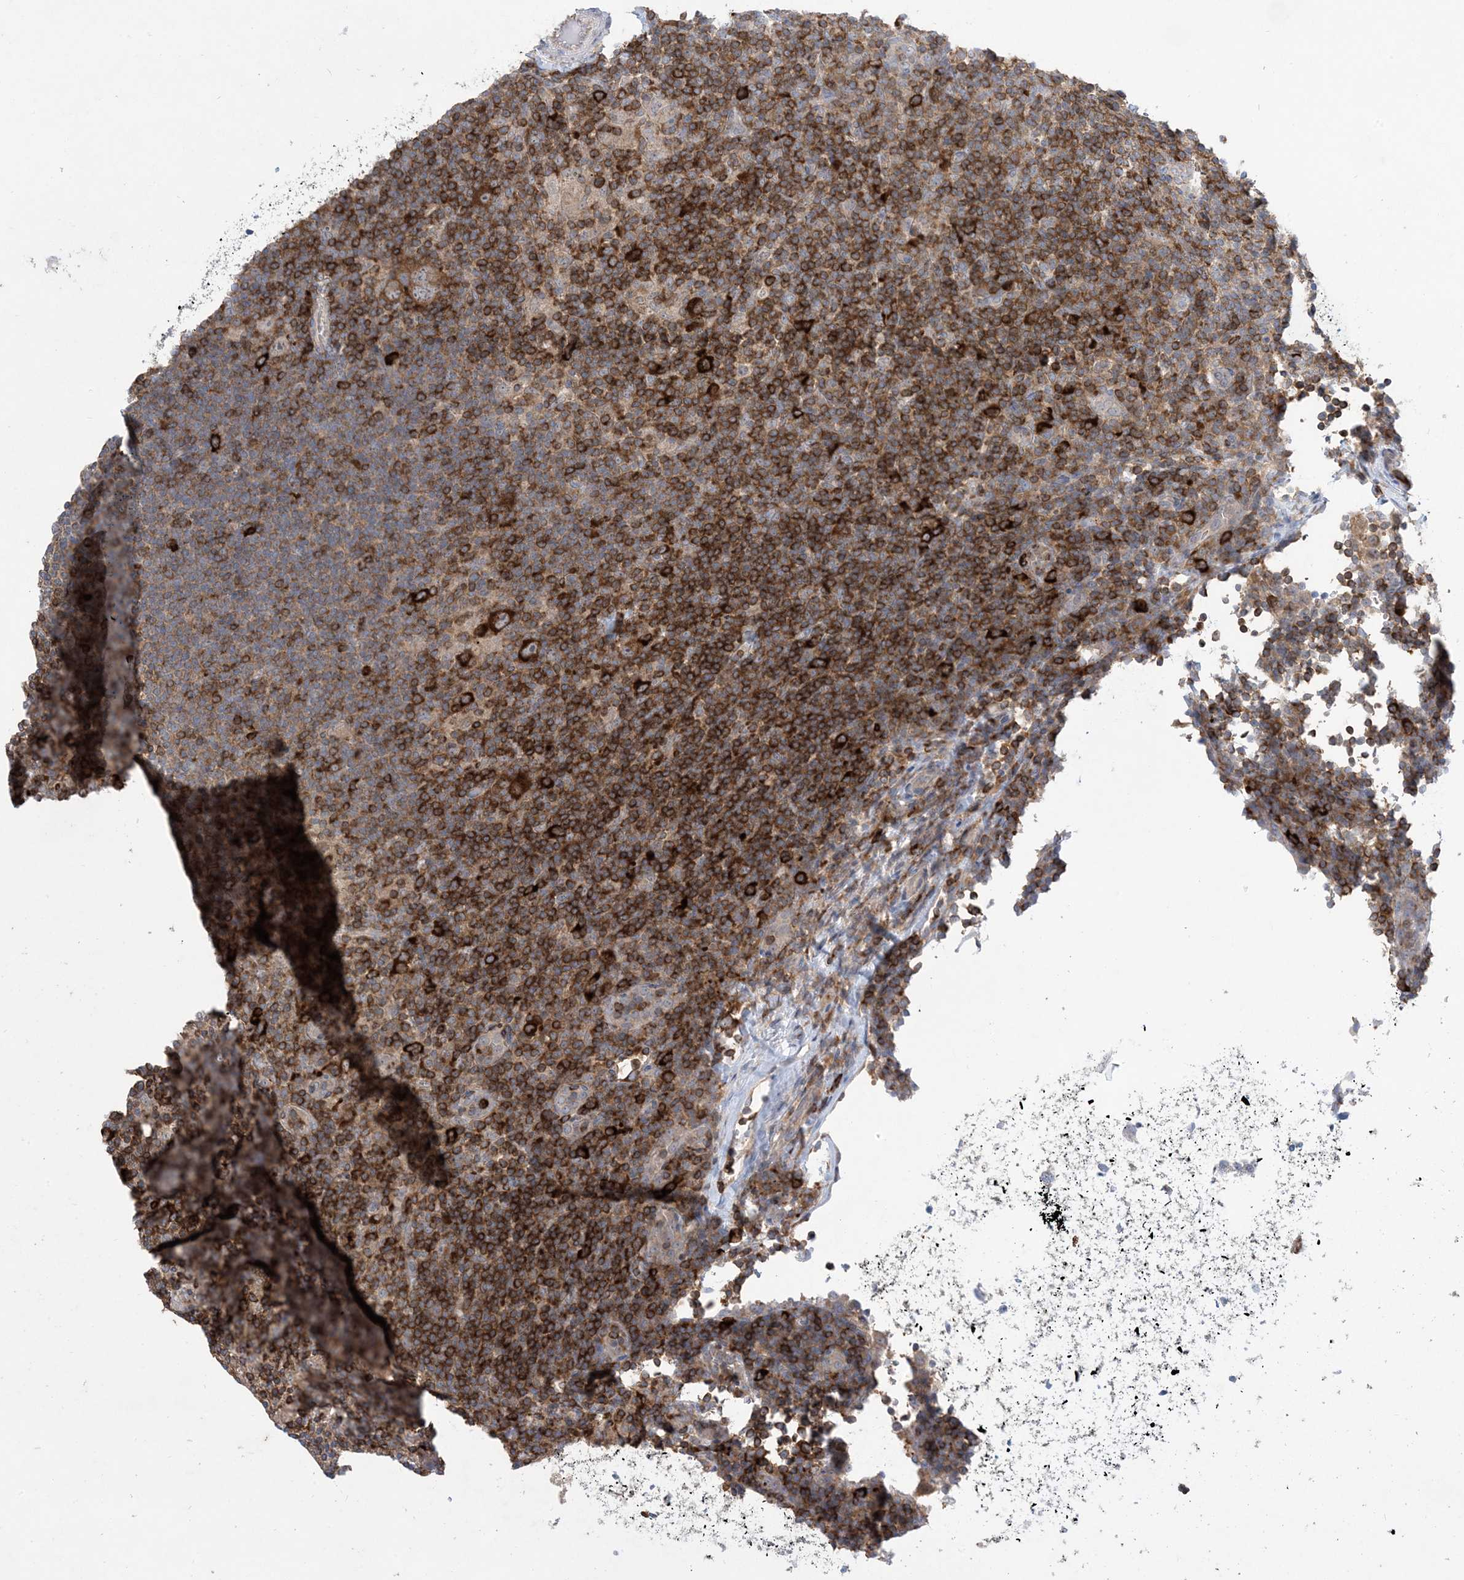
{"staining": {"intensity": "strong", "quantity": ">75%", "location": "cytoplasmic/membranous"}, "tissue": "lymphoma", "cell_type": "Tumor cells", "image_type": "cancer", "snomed": [{"axis": "morphology", "description": "Hodgkin's disease, NOS"}, {"axis": "topography", "description": "Lymph node"}], "caption": "About >75% of tumor cells in lymphoma exhibit strong cytoplasmic/membranous protein staining as visualized by brown immunohistochemical staining.", "gene": "AOC1", "patient": {"sex": "female", "age": 57}}